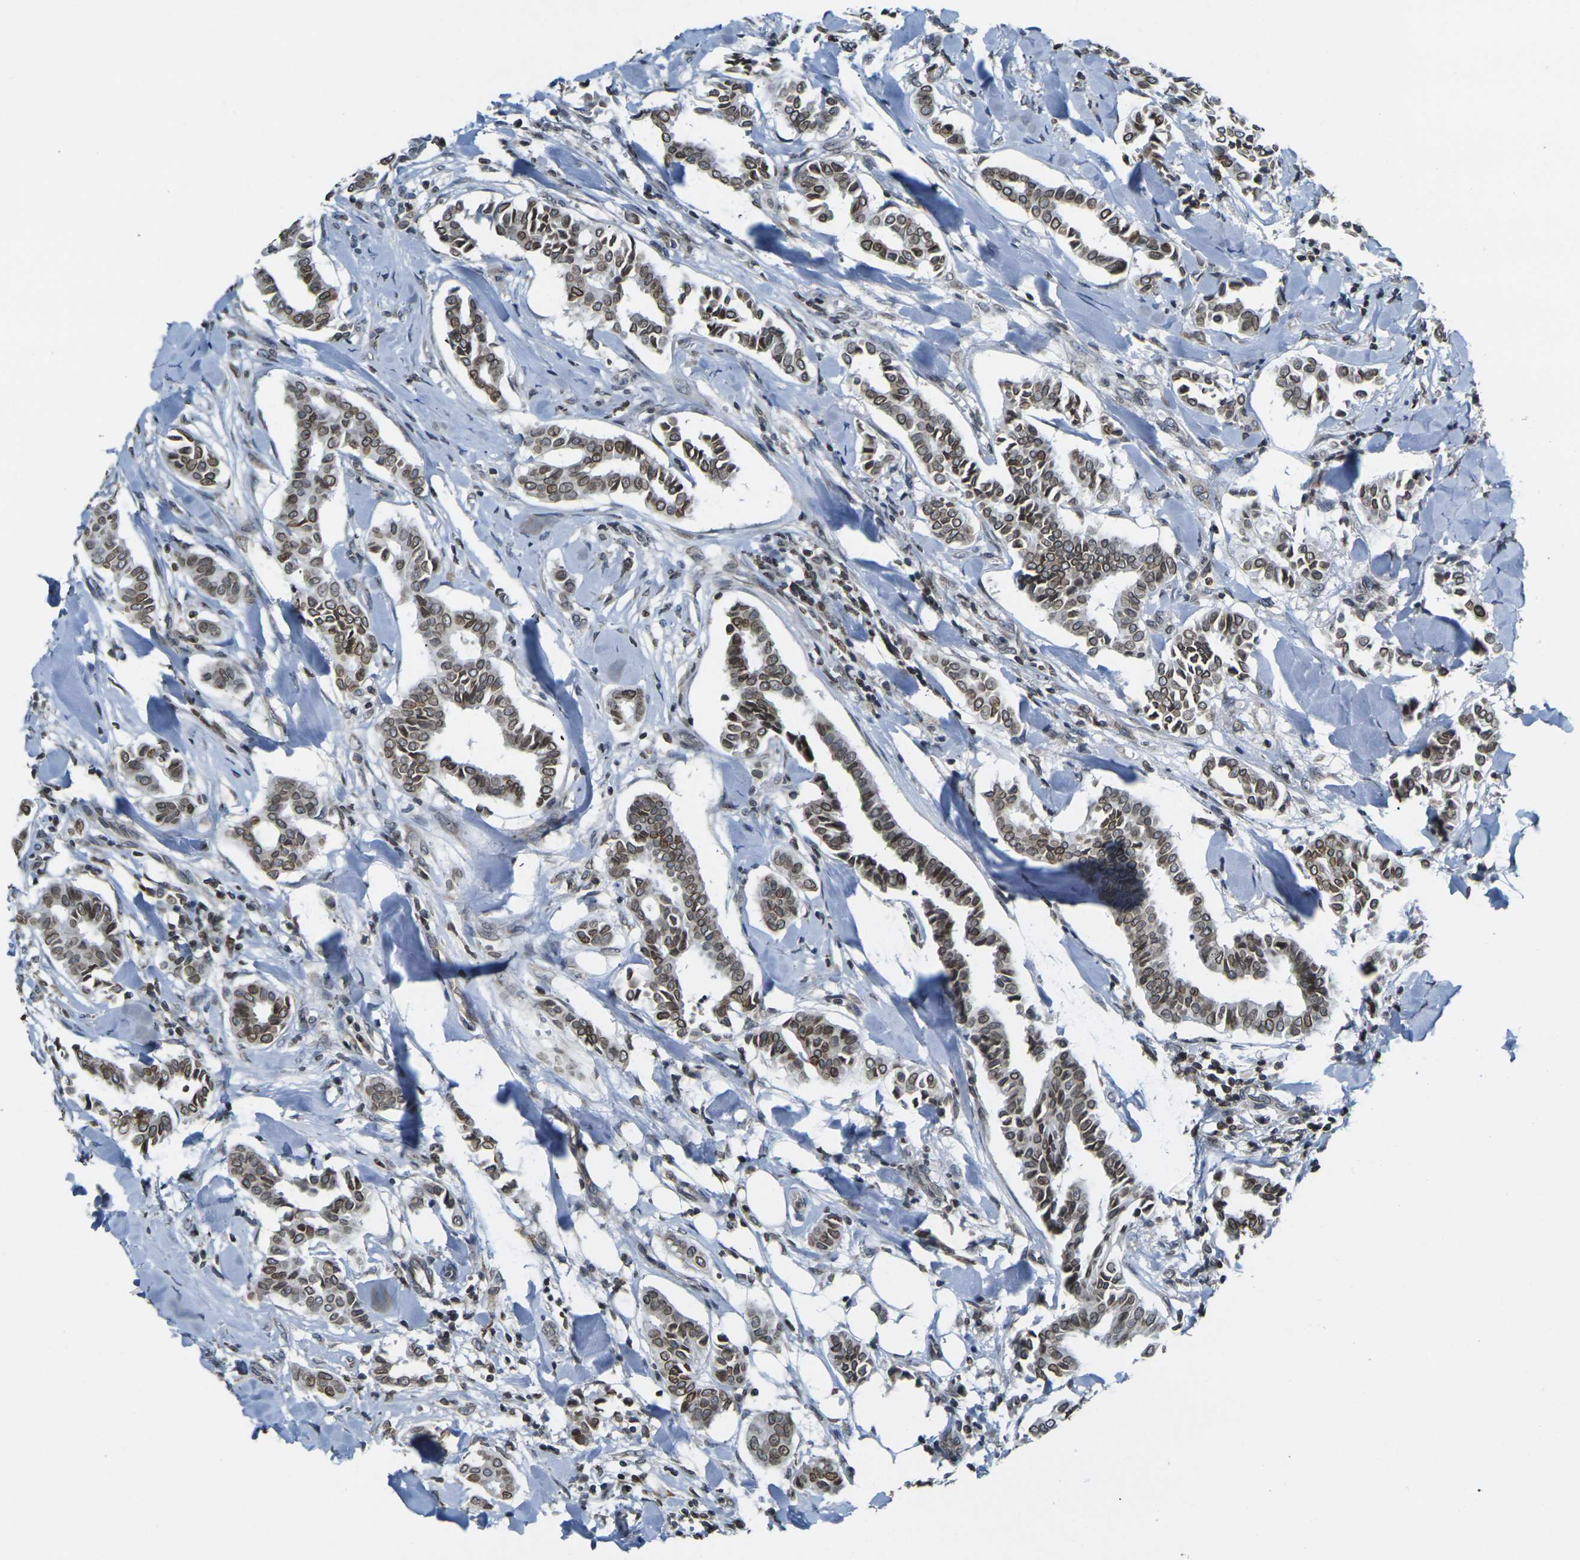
{"staining": {"intensity": "moderate", "quantity": ">75%", "location": "cytoplasmic/membranous,nuclear"}, "tissue": "head and neck cancer", "cell_type": "Tumor cells", "image_type": "cancer", "snomed": [{"axis": "morphology", "description": "Adenocarcinoma, NOS"}, {"axis": "topography", "description": "Salivary gland"}, {"axis": "topography", "description": "Head-Neck"}], "caption": "Head and neck adenocarcinoma stained with DAB (3,3'-diaminobenzidine) immunohistochemistry (IHC) demonstrates medium levels of moderate cytoplasmic/membranous and nuclear staining in approximately >75% of tumor cells.", "gene": "BRDT", "patient": {"sex": "female", "age": 59}}